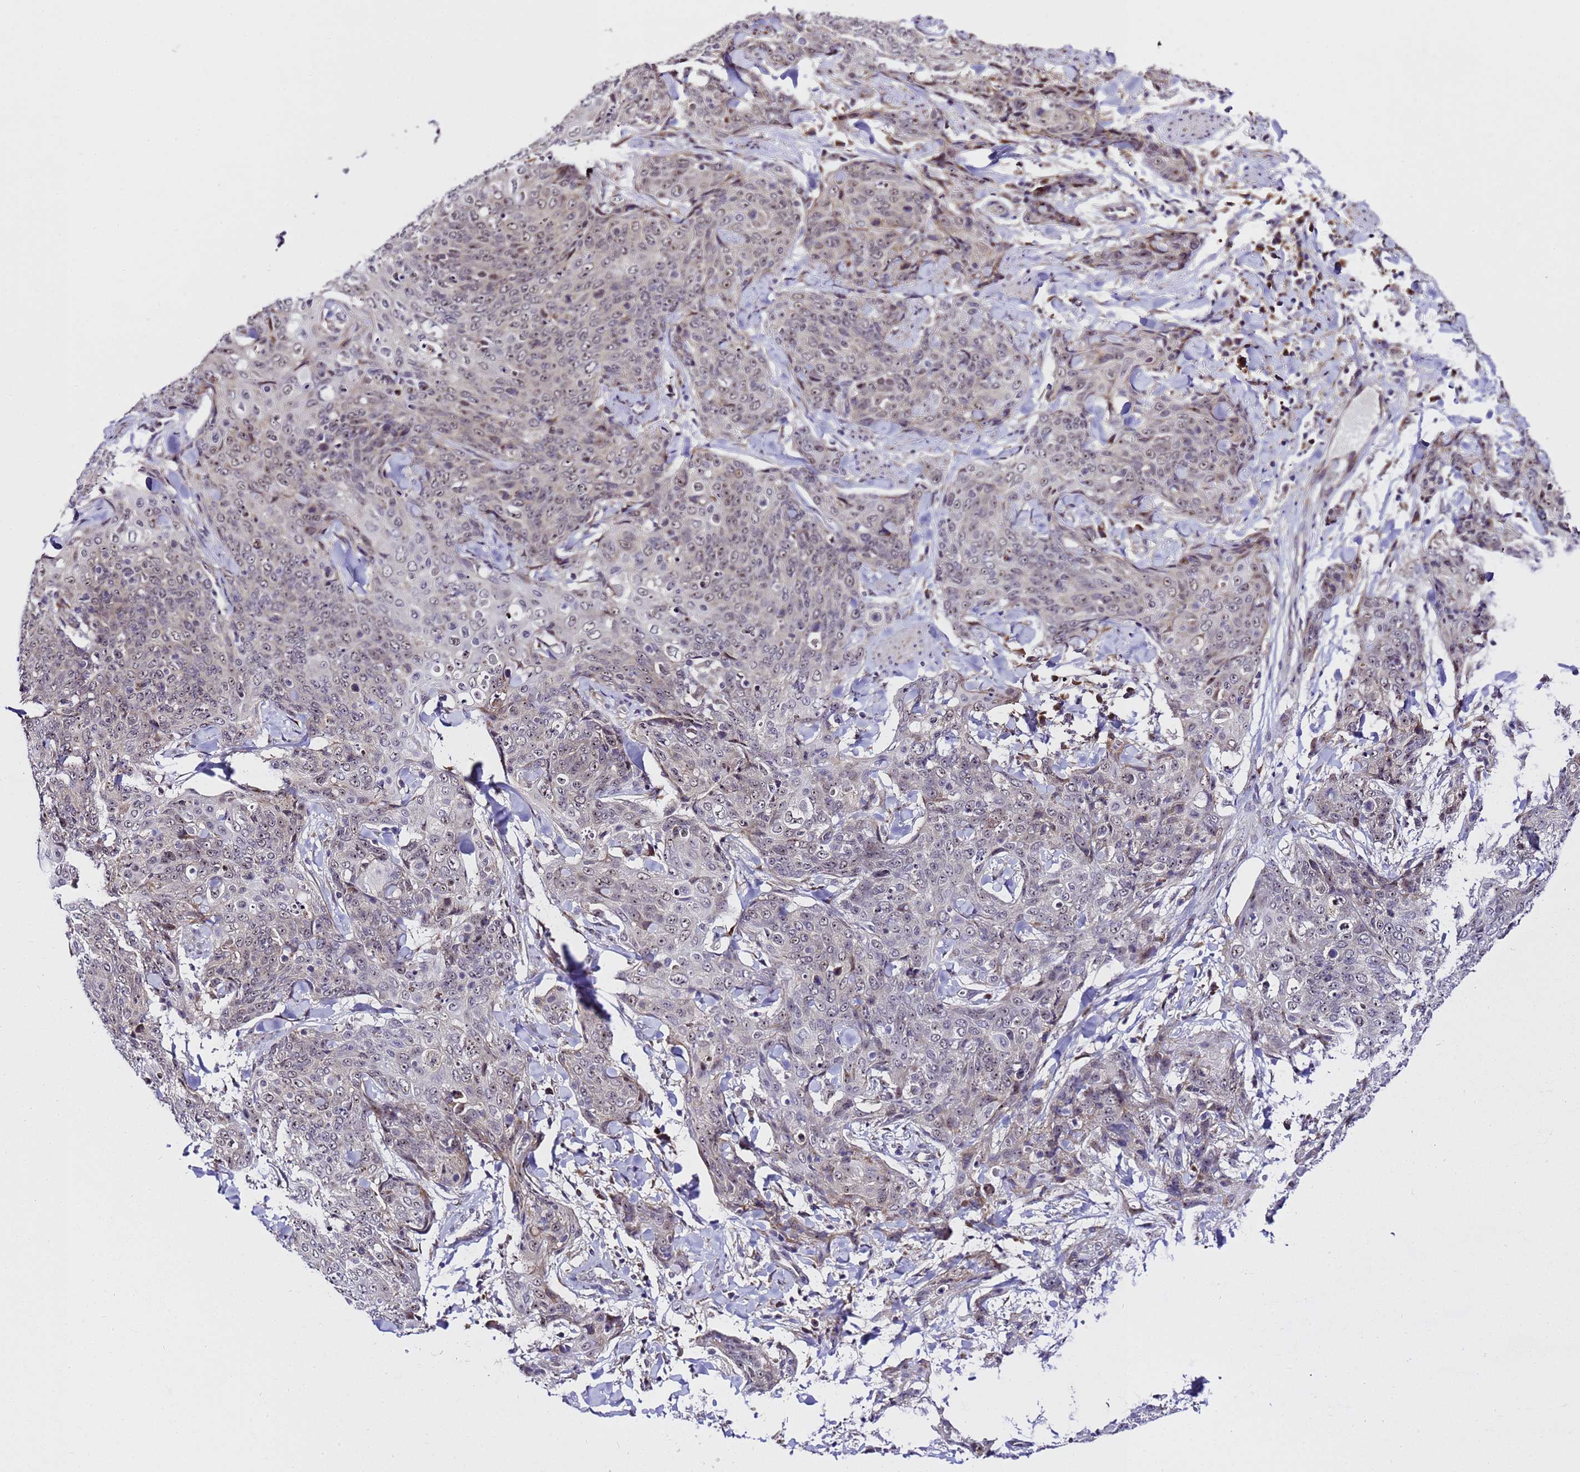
{"staining": {"intensity": "weak", "quantity": "<25%", "location": "nuclear"}, "tissue": "skin cancer", "cell_type": "Tumor cells", "image_type": "cancer", "snomed": [{"axis": "morphology", "description": "Squamous cell carcinoma, NOS"}, {"axis": "topography", "description": "Skin"}, {"axis": "topography", "description": "Vulva"}], "caption": "Immunohistochemical staining of human skin squamous cell carcinoma shows no significant expression in tumor cells.", "gene": "SLX4IP", "patient": {"sex": "female", "age": 85}}